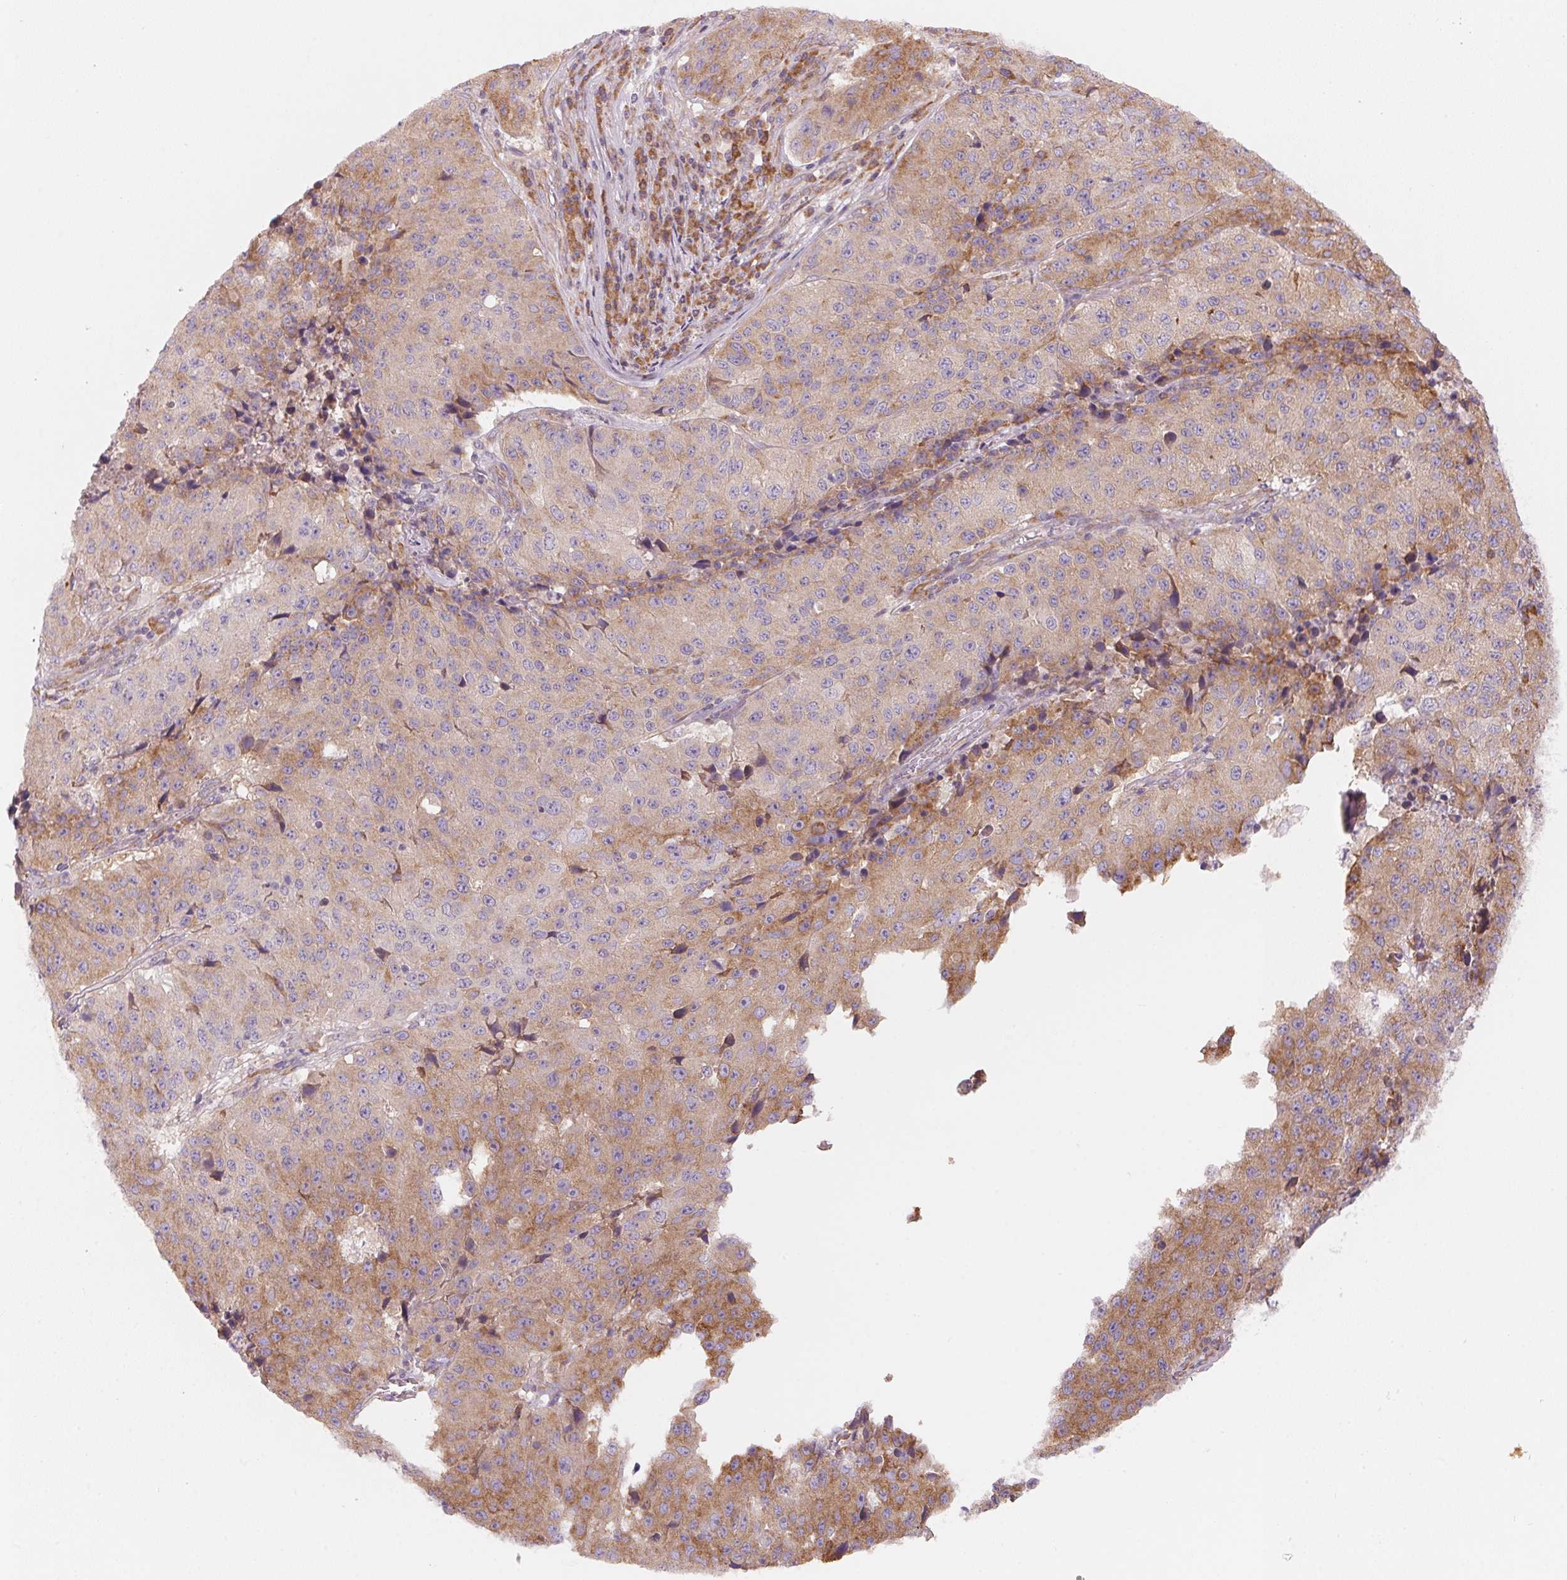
{"staining": {"intensity": "weak", "quantity": "25%-75%", "location": "cytoplasmic/membranous"}, "tissue": "stomach cancer", "cell_type": "Tumor cells", "image_type": "cancer", "snomed": [{"axis": "morphology", "description": "Adenocarcinoma, NOS"}, {"axis": "topography", "description": "Stomach"}], "caption": "Human adenocarcinoma (stomach) stained for a protein (brown) displays weak cytoplasmic/membranous positive staining in about 25%-75% of tumor cells.", "gene": "BLOC1S2", "patient": {"sex": "male", "age": 71}}